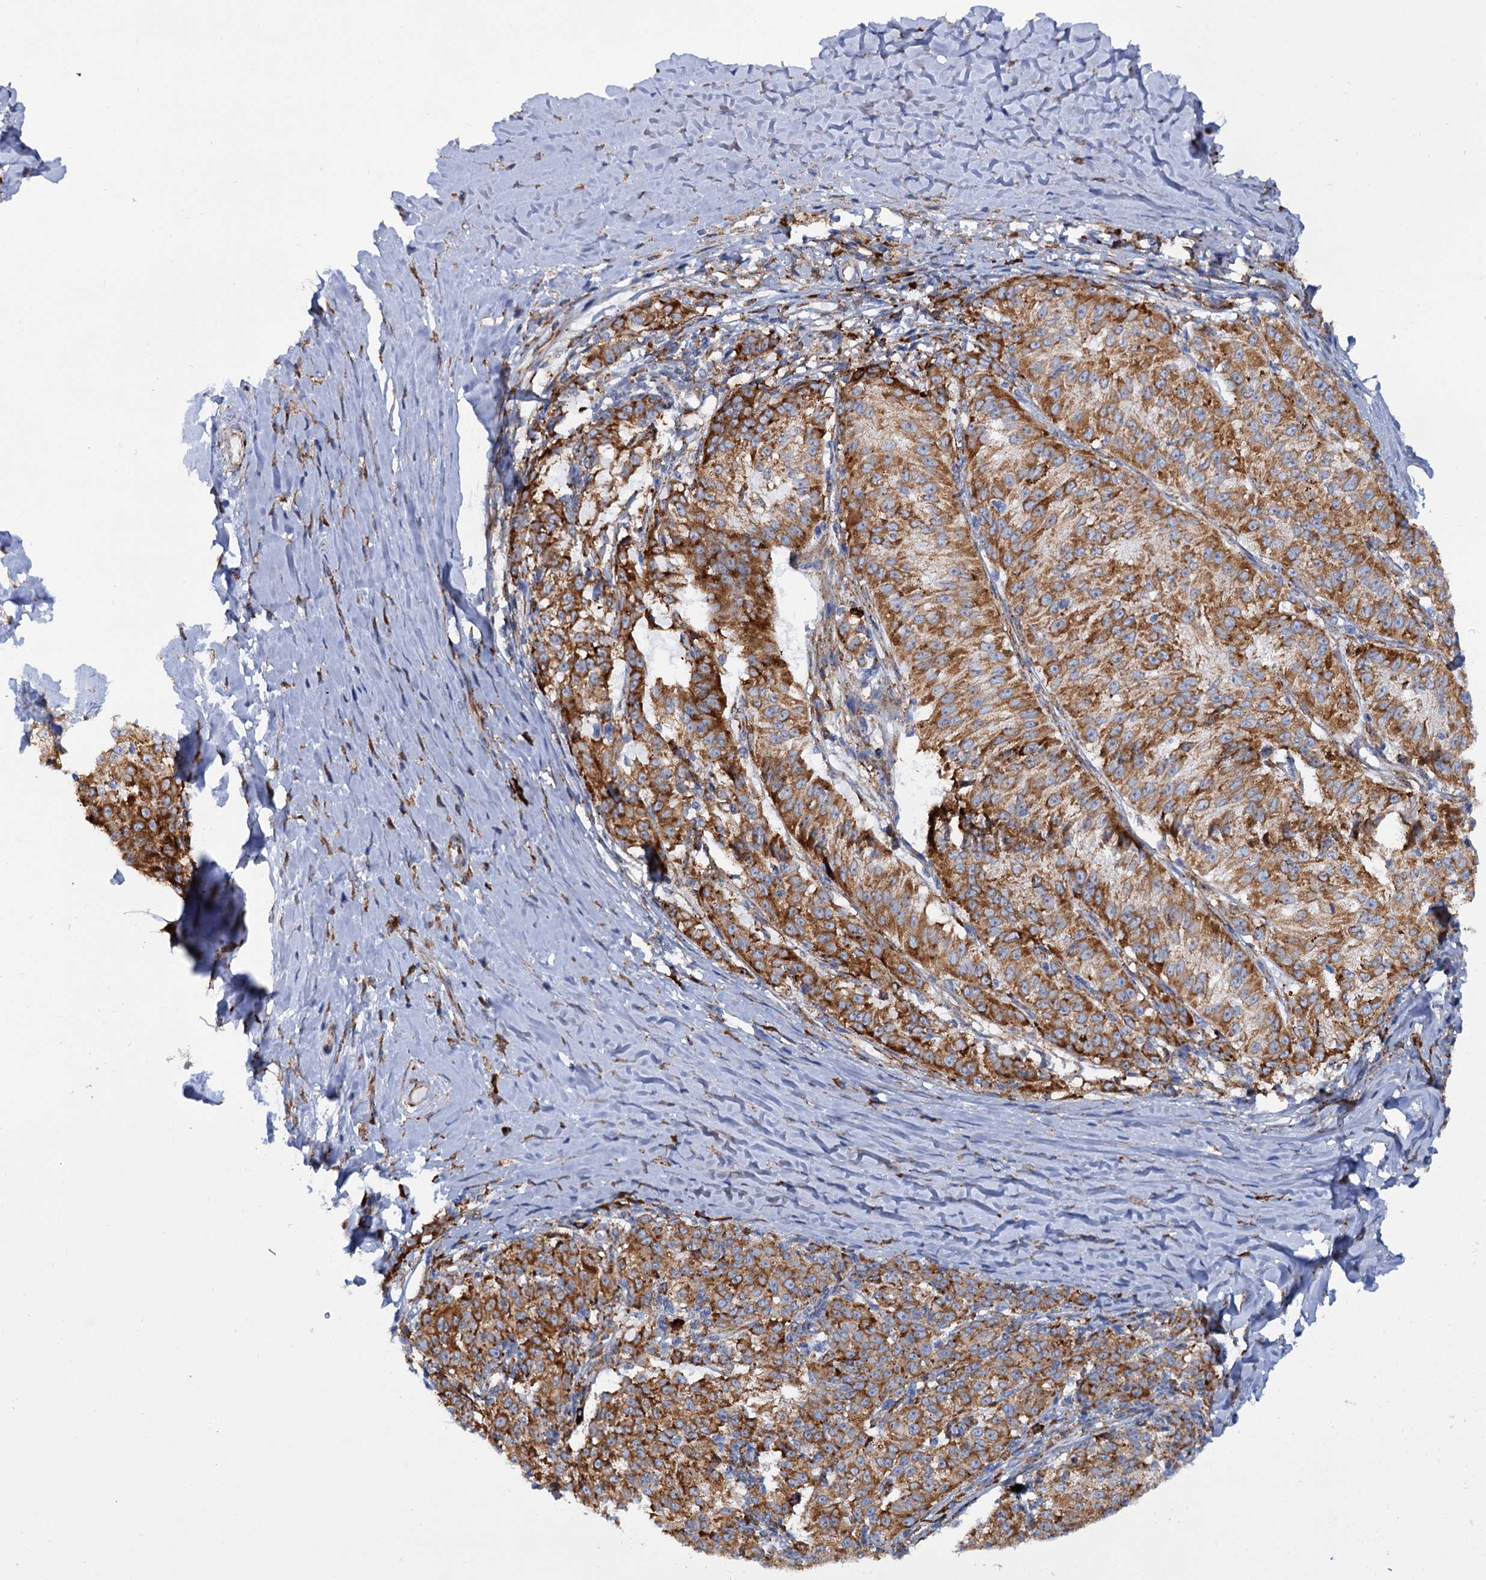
{"staining": {"intensity": "moderate", "quantity": ">75%", "location": "cytoplasmic/membranous"}, "tissue": "melanoma", "cell_type": "Tumor cells", "image_type": "cancer", "snomed": [{"axis": "morphology", "description": "Malignant melanoma, NOS"}, {"axis": "topography", "description": "Skin"}], "caption": "The histopathology image shows a brown stain indicating the presence of a protein in the cytoplasmic/membranous of tumor cells in melanoma. (Brightfield microscopy of DAB IHC at high magnification).", "gene": "SHE", "patient": {"sex": "female", "age": 72}}